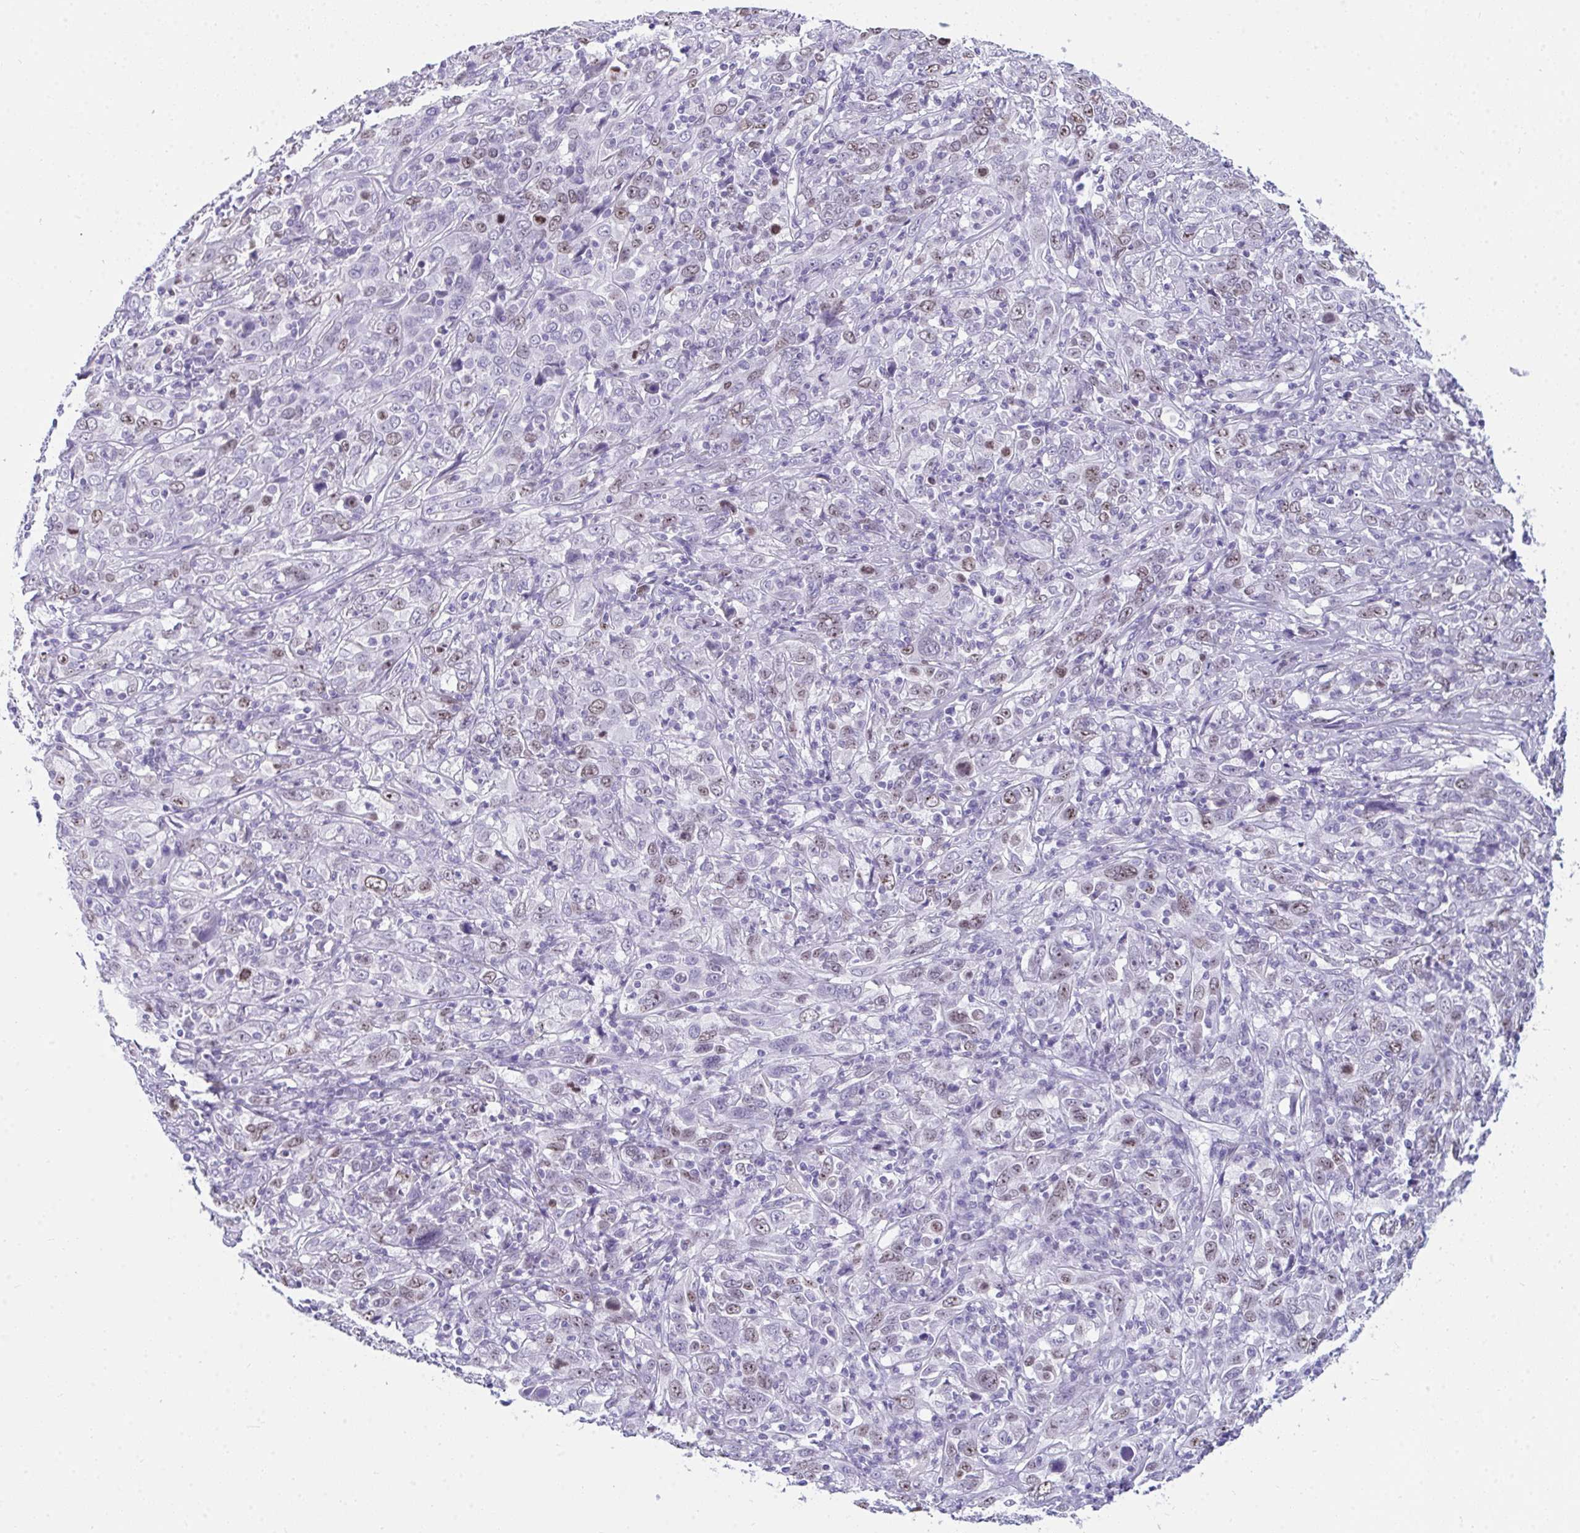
{"staining": {"intensity": "moderate", "quantity": "25%-75%", "location": "nuclear"}, "tissue": "cervical cancer", "cell_type": "Tumor cells", "image_type": "cancer", "snomed": [{"axis": "morphology", "description": "Squamous cell carcinoma, NOS"}, {"axis": "topography", "description": "Cervix"}], "caption": "Immunohistochemistry (IHC) of human cervical squamous cell carcinoma exhibits medium levels of moderate nuclear positivity in approximately 25%-75% of tumor cells. (Stains: DAB (3,3'-diaminobenzidine) in brown, nuclei in blue, Microscopy: brightfield microscopy at high magnification).", "gene": "SUZ12", "patient": {"sex": "female", "age": 46}}